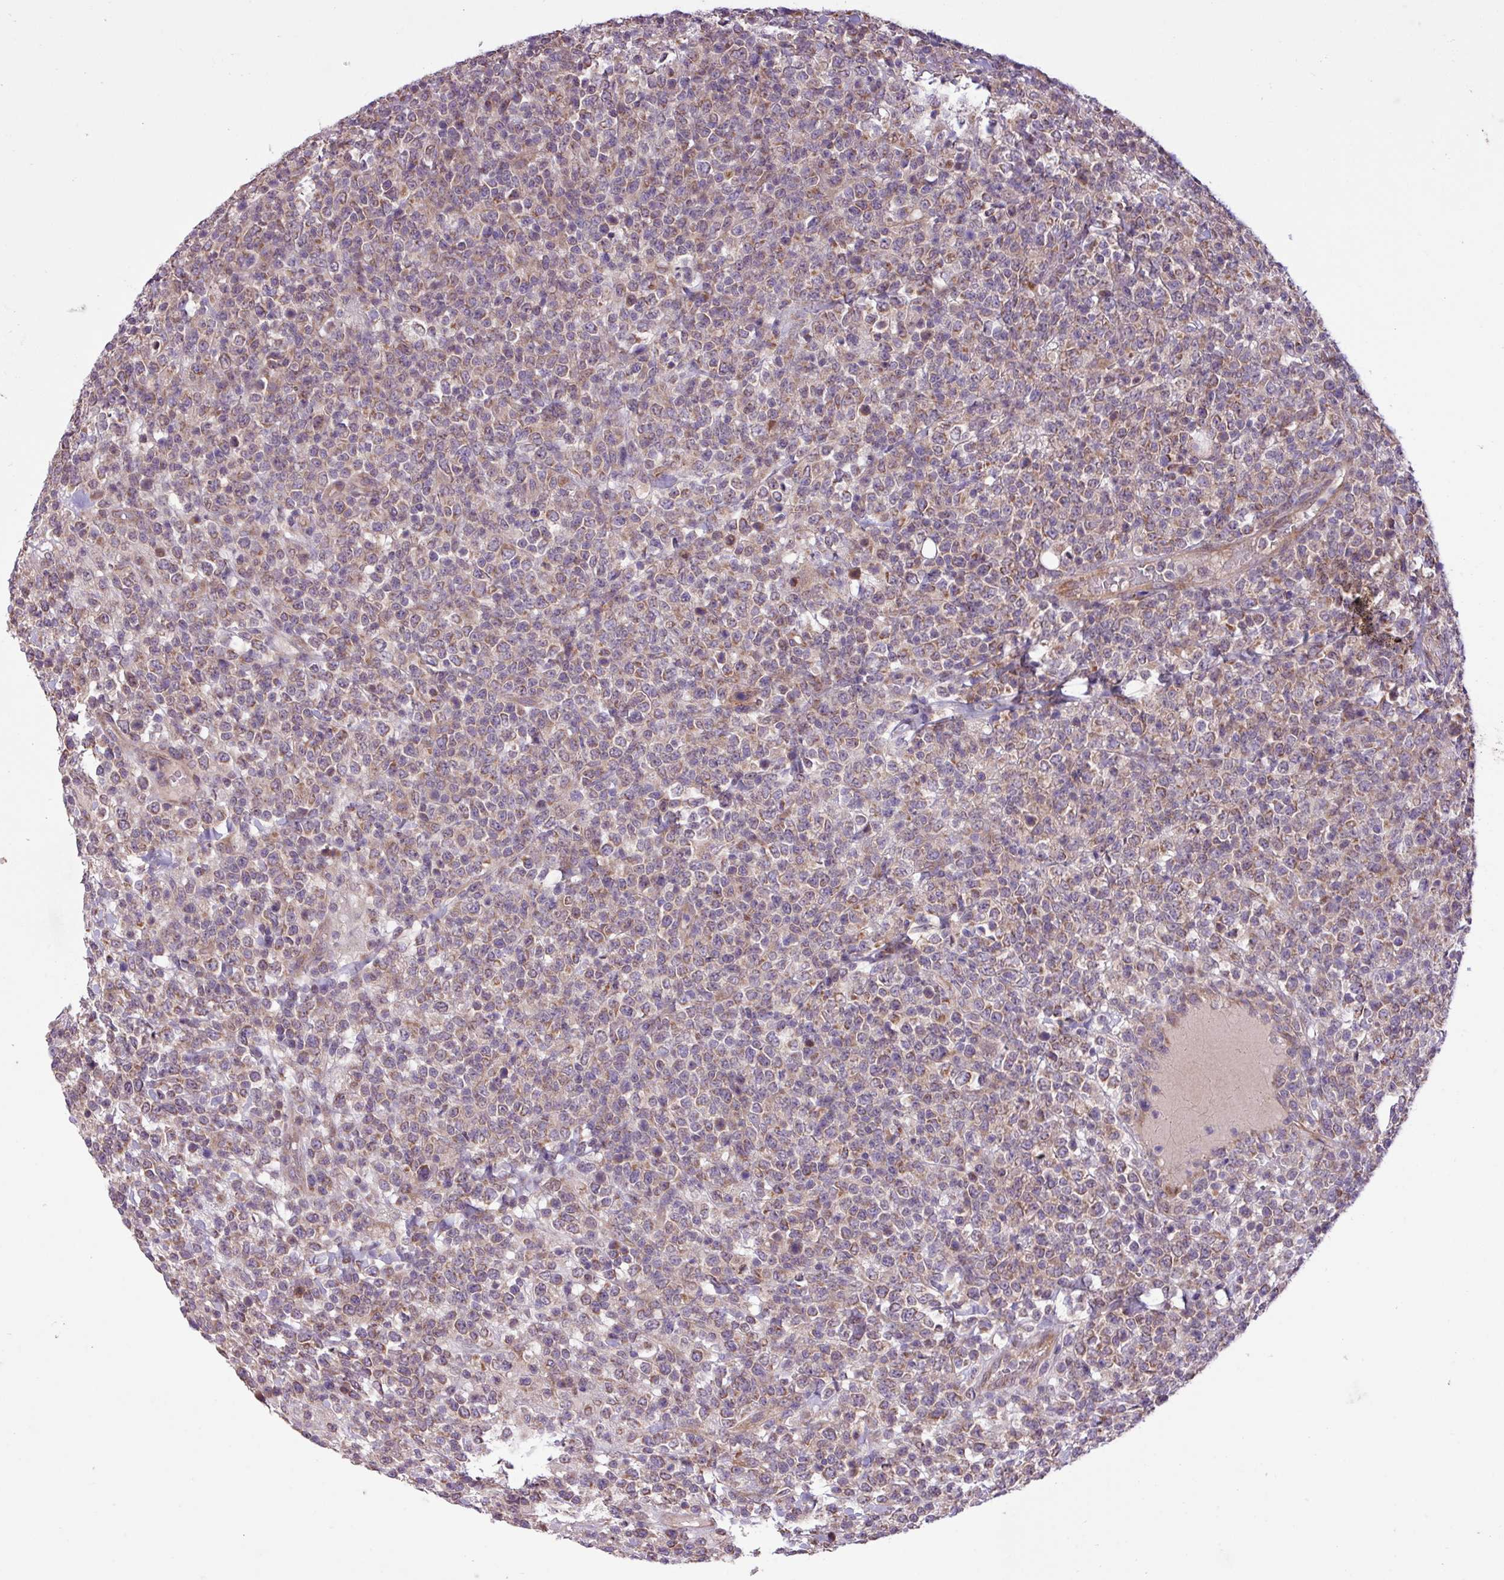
{"staining": {"intensity": "weak", "quantity": "25%-75%", "location": "cytoplasmic/membranous"}, "tissue": "lymphoma", "cell_type": "Tumor cells", "image_type": "cancer", "snomed": [{"axis": "morphology", "description": "Malignant lymphoma, non-Hodgkin's type, High grade"}, {"axis": "topography", "description": "Colon"}], "caption": "Approximately 25%-75% of tumor cells in human lymphoma demonstrate weak cytoplasmic/membranous protein positivity as visualized by brown immunohistochemical staining.", "gene": "TIMM10B", "patient": {"sex": "female", "age": 53}}